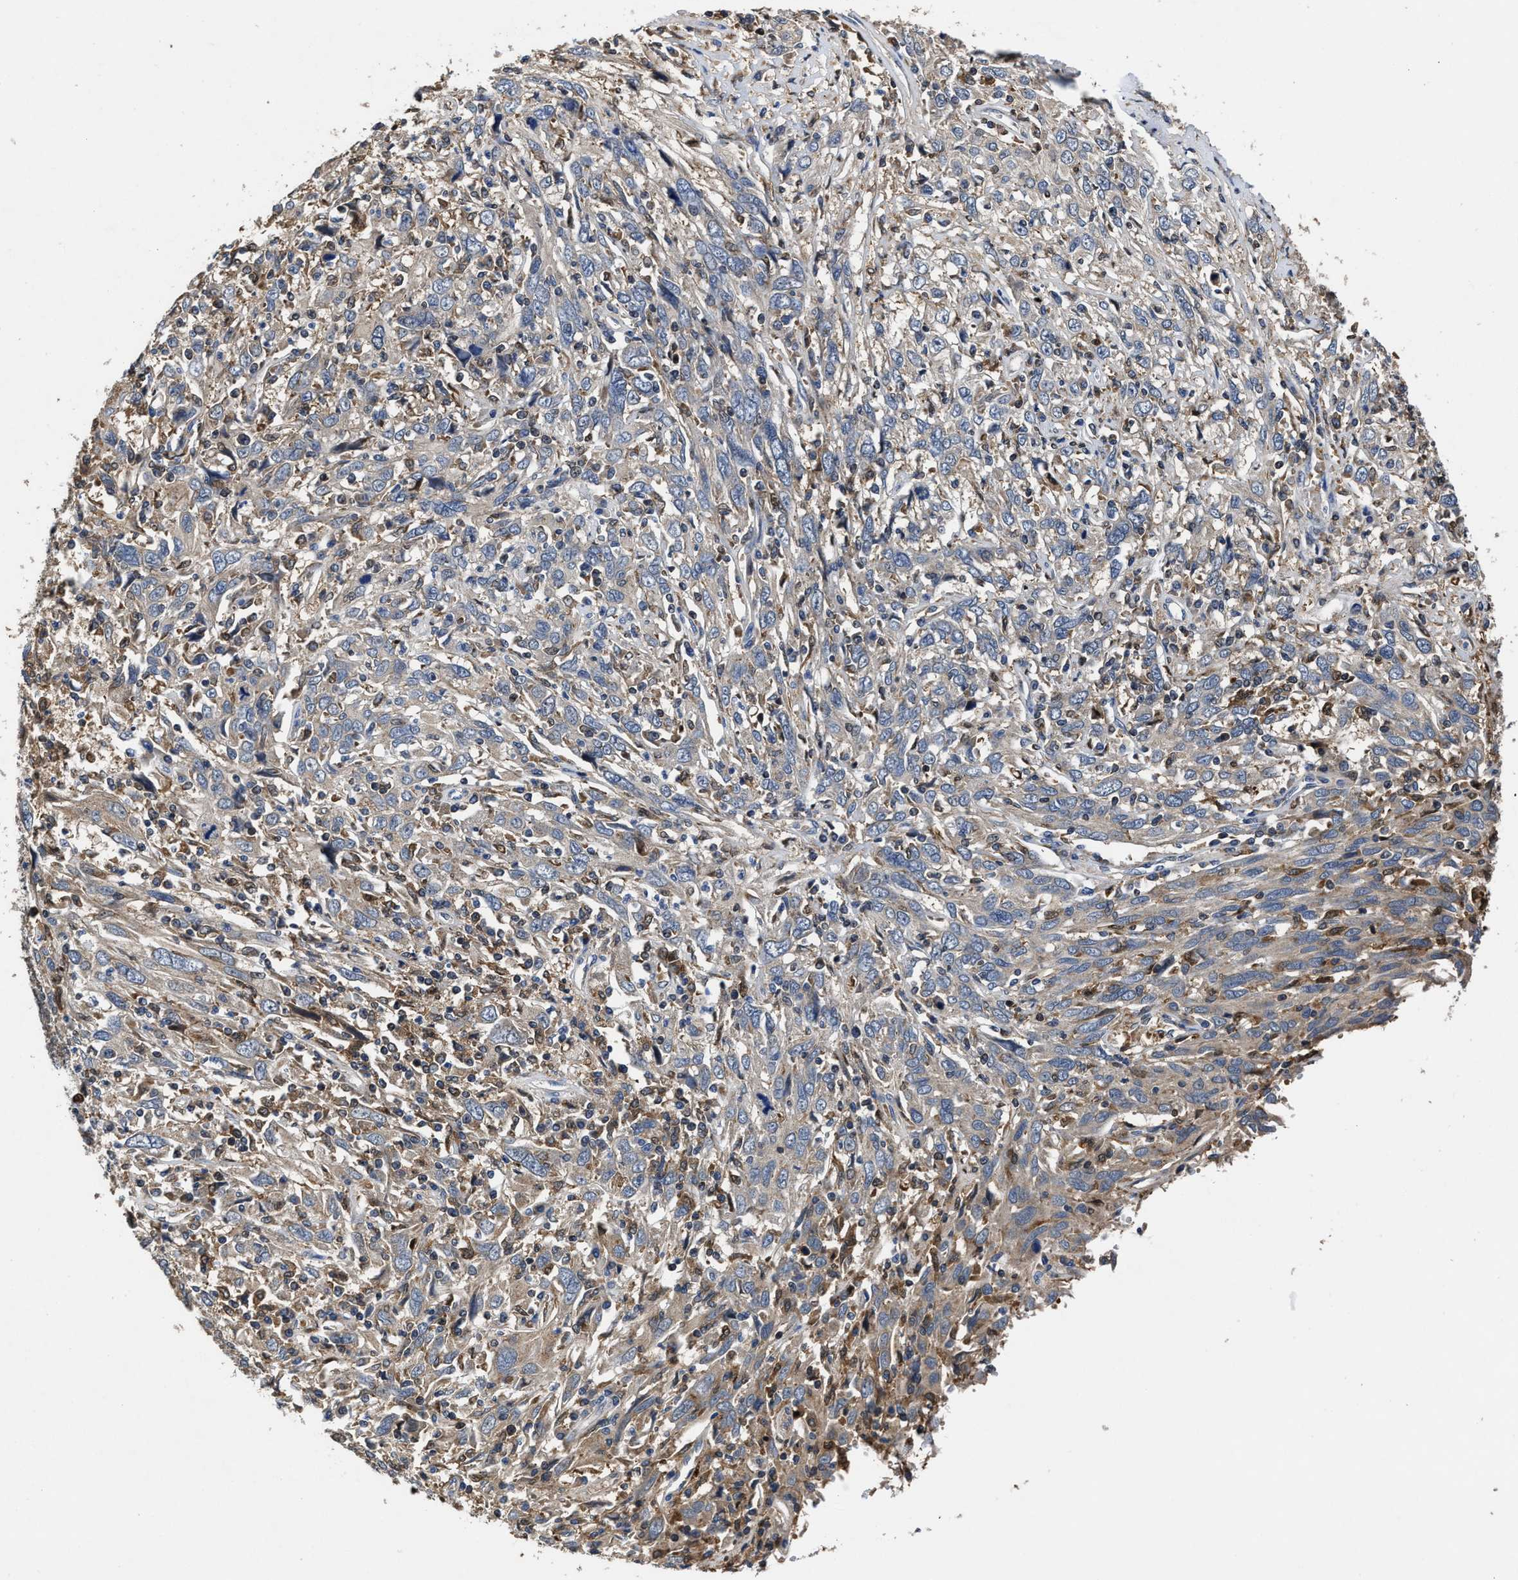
{"staining": {"intensity": "weak", "quantity": "25%-75%", "location": "cytoplasmic/membranous"}, "tissue": "cervical cancer", "cell_type": "Tumor cells", "image_type": "cancer", "snomed": [{"axis": "morphology", "description": "Squamous cell carcinoma, NOS"}, {"axis": "topography", "description": "Cervix"}], "caption": "Protein analysis of squamous cell carcinoma (cervical) tissue shows weak cytoplasmic/membranous expression in about 25%-75% of tumor cells. Using DAB (brown) and hematoxylin (blue) stains, captured at high magnification using brightfield microscopy.", "gene": "RGS10", "patient": {"sex": "female", "age": 46}}